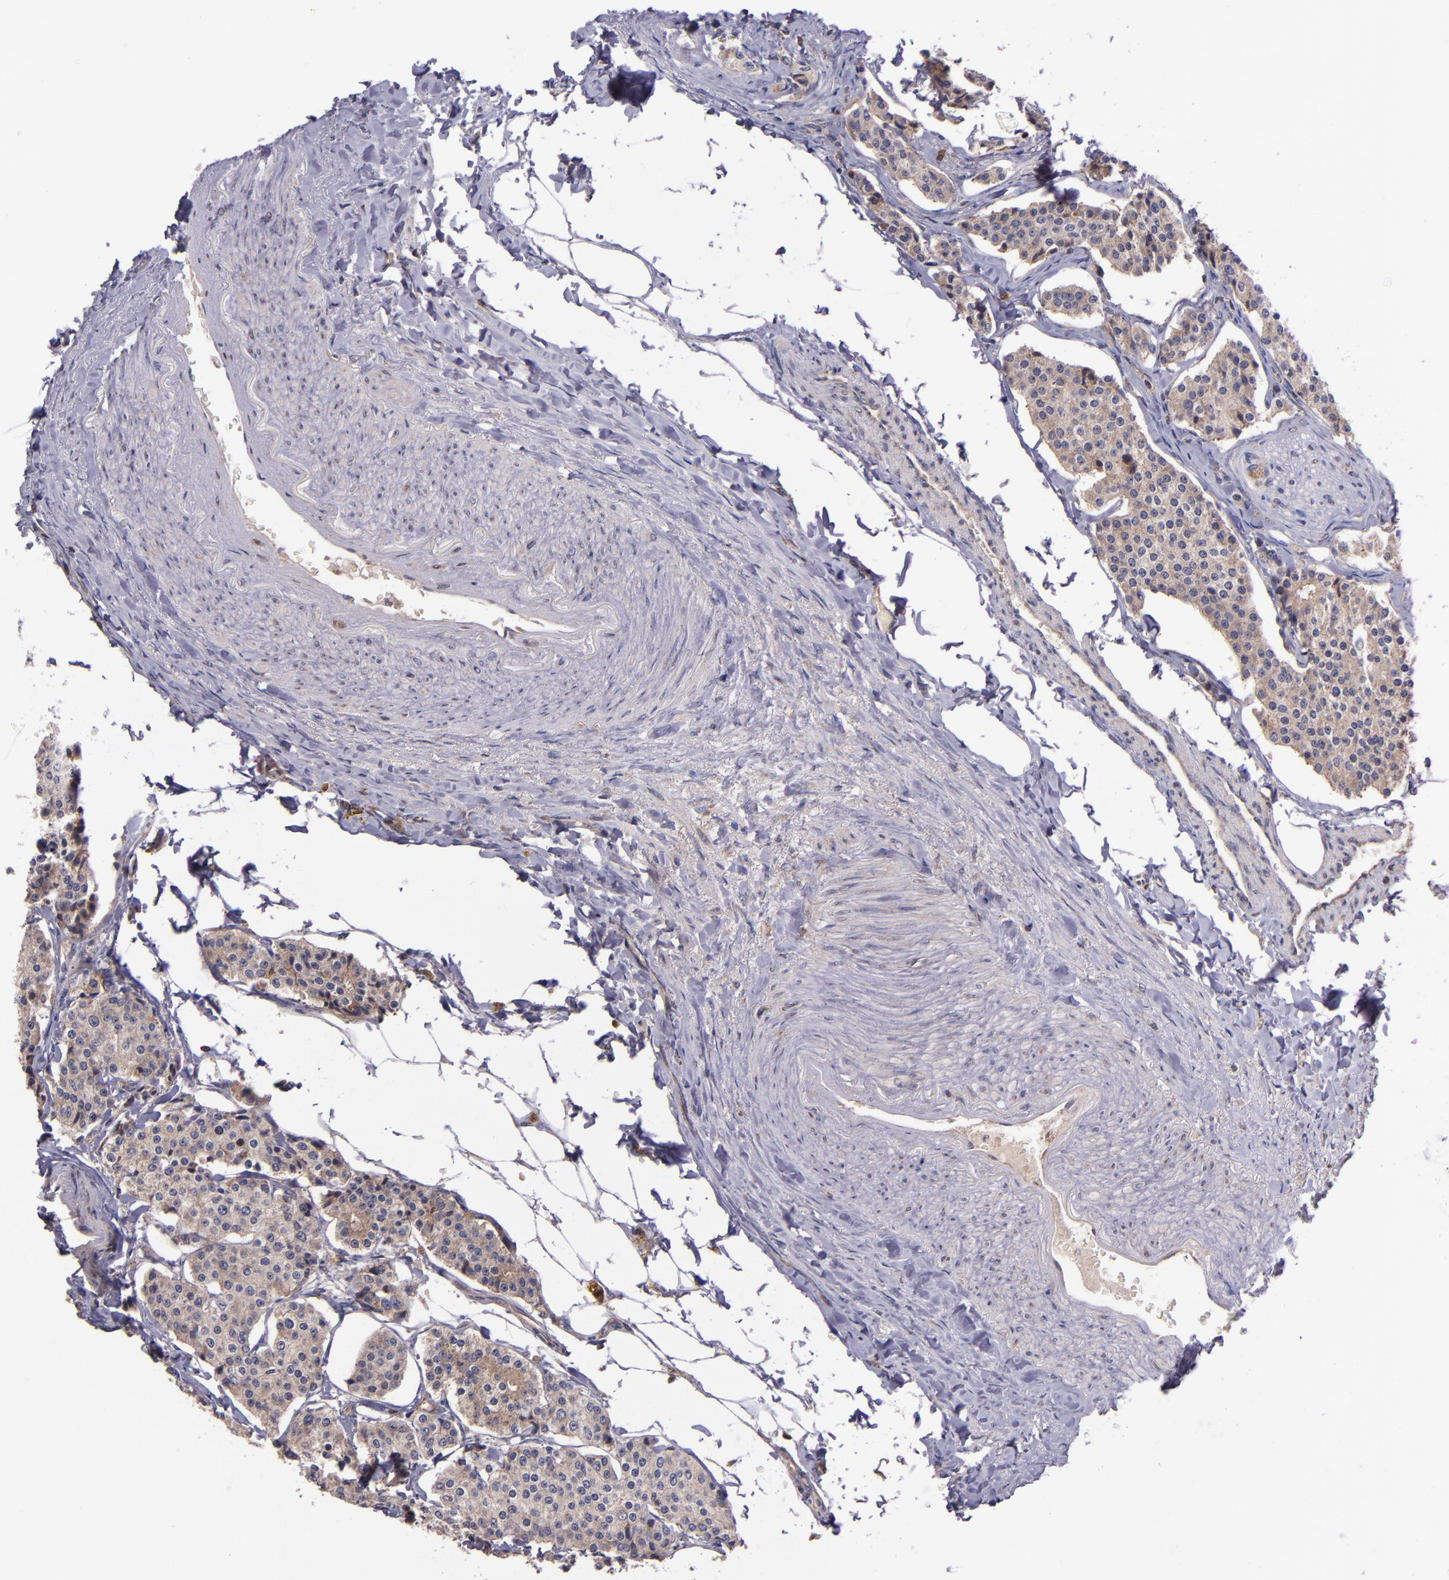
{"staining": {"intensity": "moderate", "quantity": ">75%", "location": "cytoplasmic/membranous"}, "tissue": "carcinoid", "cell_type": "Tumor cells", "image_type": "cancer", "snomed": [{"axis": "morphology", "description": "Carcinoid, malignant, NOS"}, {"axis": "topography", "description": "Colon"}], "caption": "The image displays immunohistochemical staining of carcinoid. There is moderate cytoplasmic/membranous expression is seen in about >75% of tumor cells.", "gene": "EIF4ENIF1", "patient": {"sex": "female", "age": 61}}